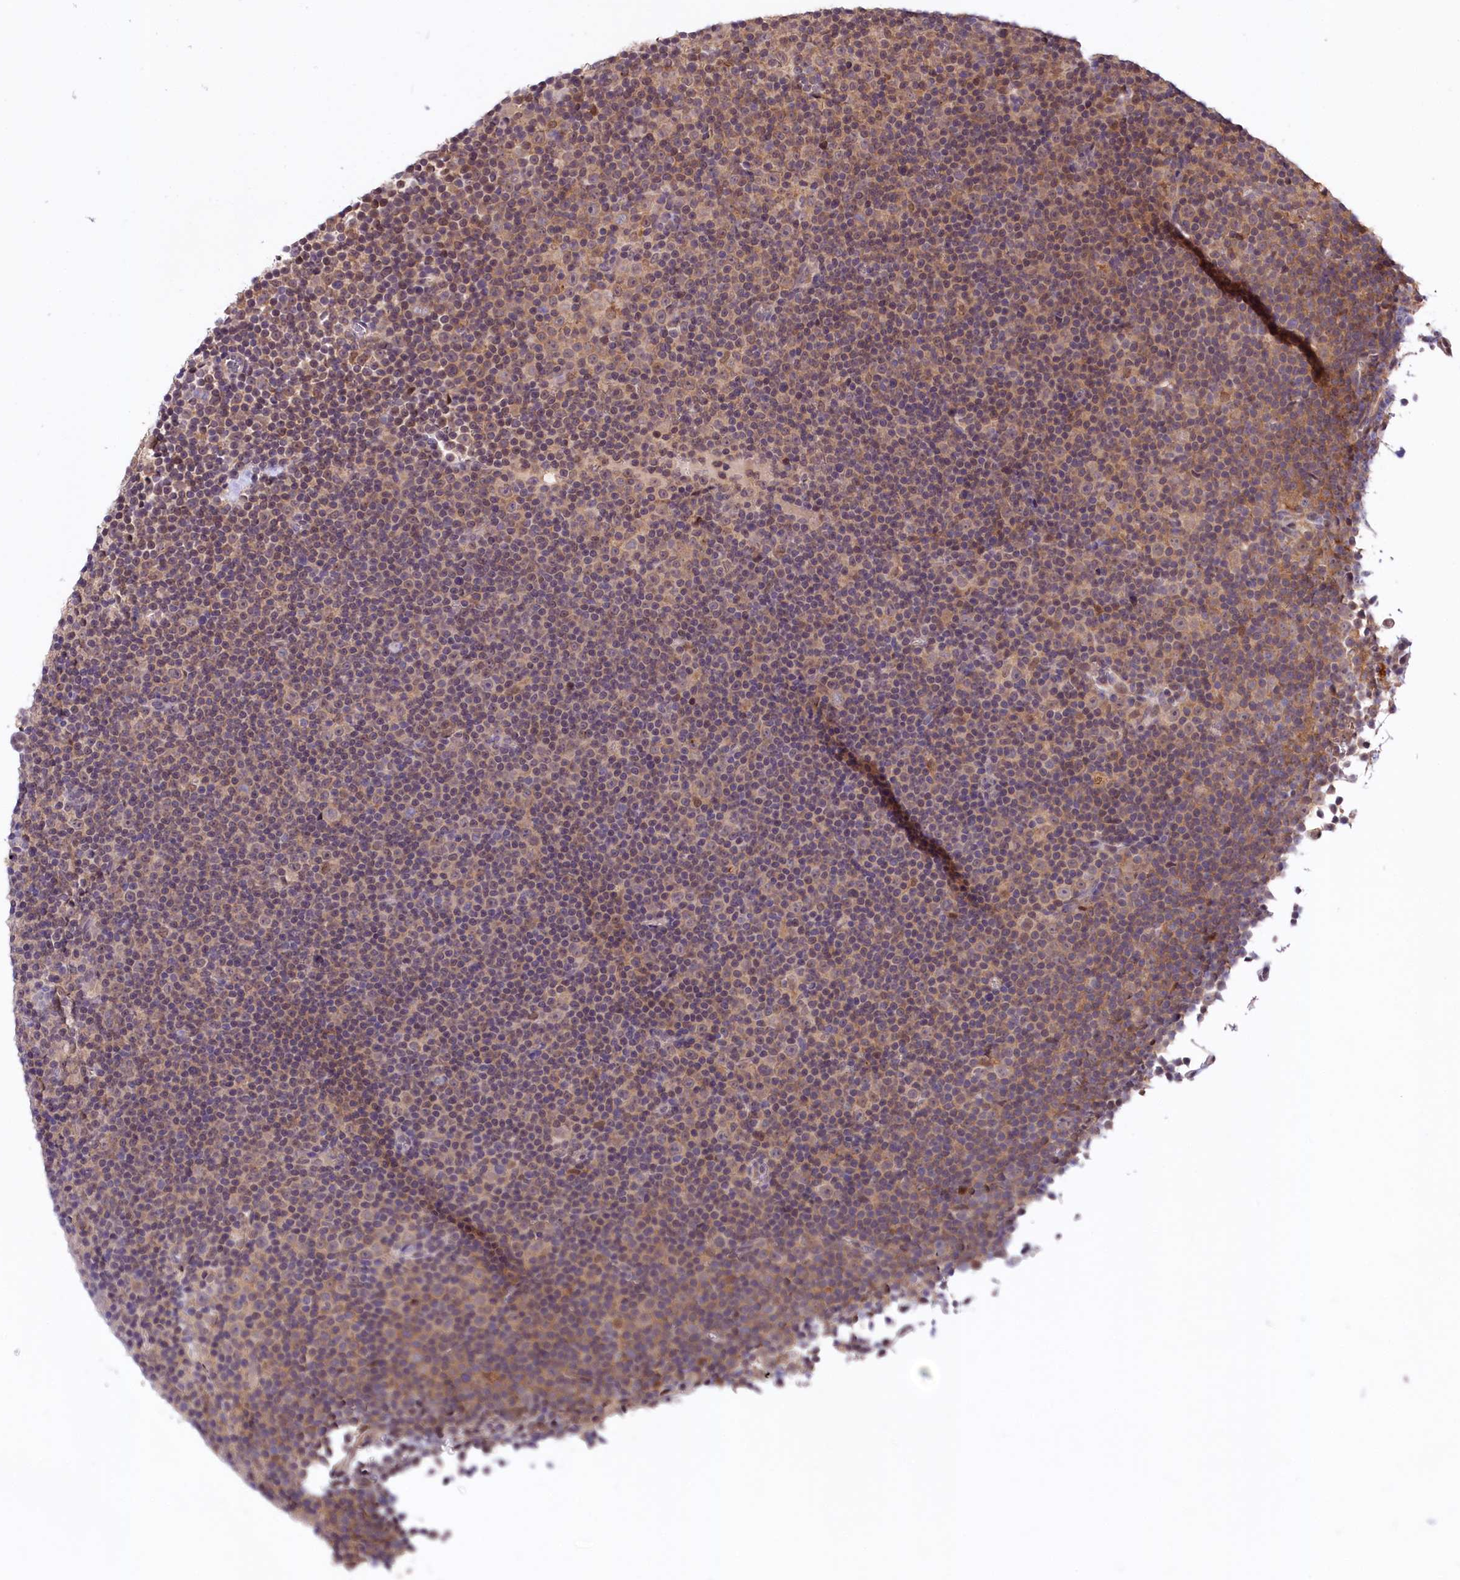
{"staining": {"intensity": "weak", "quantity": "25%-75%", "location": "nuclear"}, "tissue": "lymphoma", "cell_type": "Tumor cells", "image_type": "cancer", "snomed": [{"axis": "morphology", "description": "Malignant lymphoma, non-Hodgkin's type, Low grade"}, {"axis": "topography", "description": "Lymph node"}], "caption": "Immunohistochemistry image of neoplastic tissue: malignant lymphoma, non-Hodgkin's type (low-grade) stained using immunohistochemistry (IHC) displays low levels of weak protein expression localized specifically in the nuclear of tumor cells, appearing as a nuclear brown color.", "gene": "UBE3A", "patient": {"sex": "female", "age": 67}}